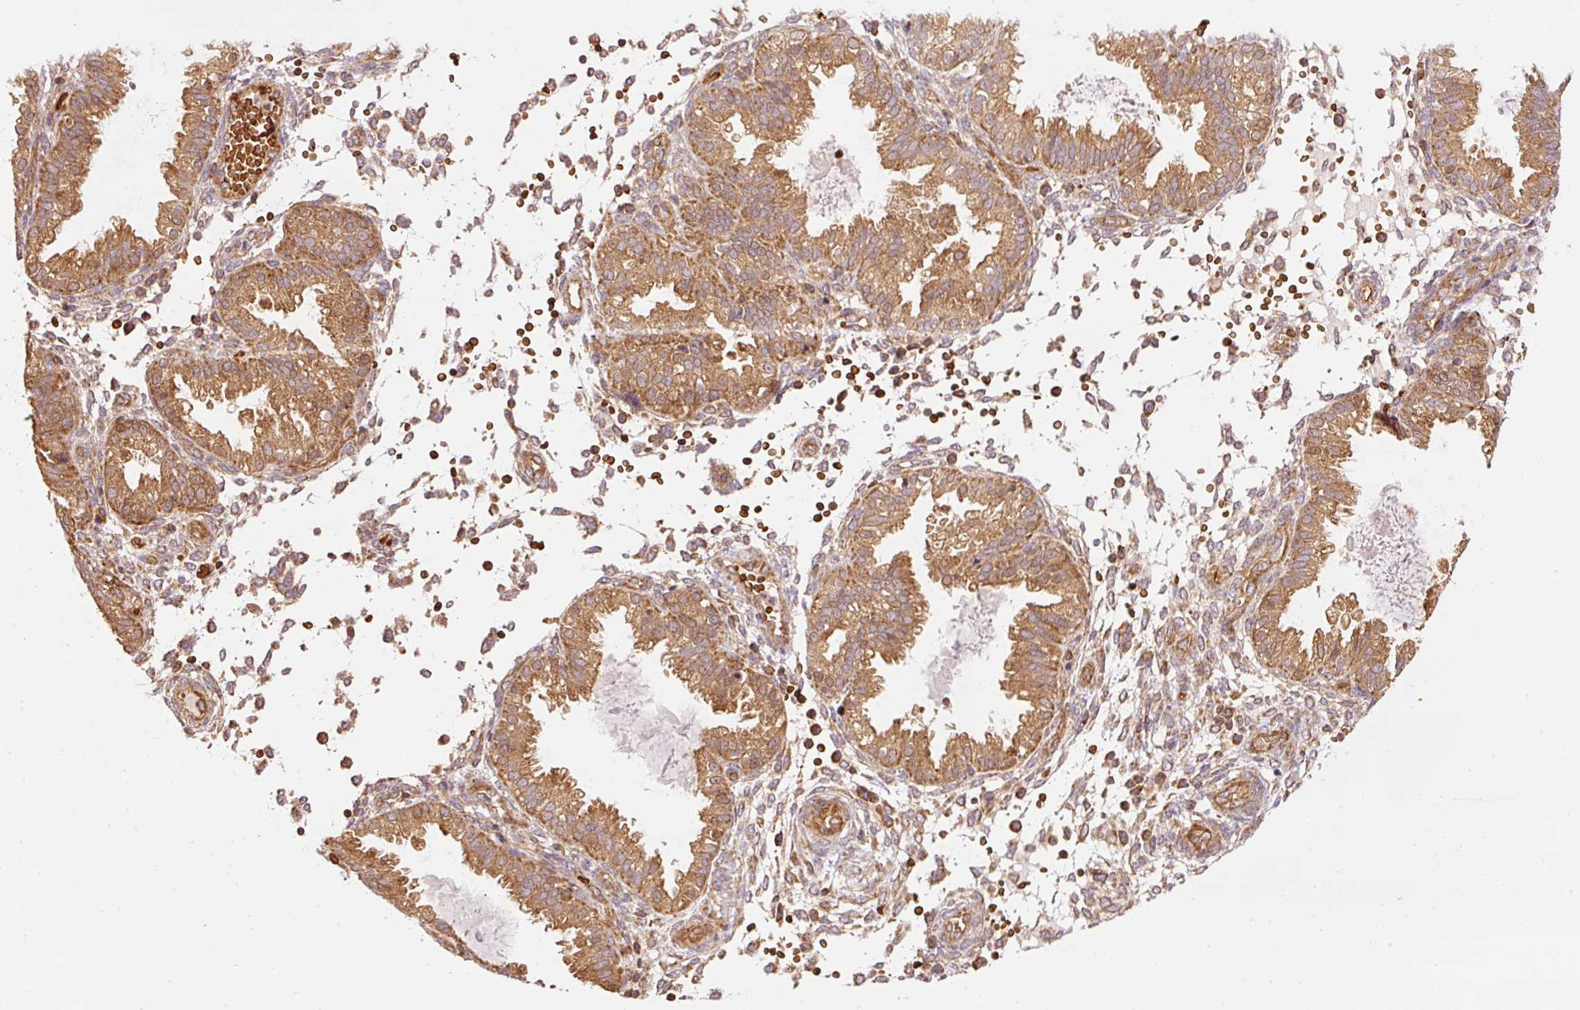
{"staining": {"intensity": "moderate", "quantity": "25%-75%", "location": "cytoplasmic/membranous"}, "tissue": "endometrium", "cell_type": "Cells in endometrial stroma", "image_type": "normal", "snomed": [{"axis": "morphology", "description": "Normal tissue, NOS"}, {"axis": "topography", "description": "Endometrium"}], "caption": "This micrograph shows immunohistochemistry staining of benign endometrium, with medium moderate cytoplasmic/membranous expression in approximately 25%-75% of cells in endometrial stroma.", "gene": "ADCY4", "patient": {"sex": "female", "age": 33}}